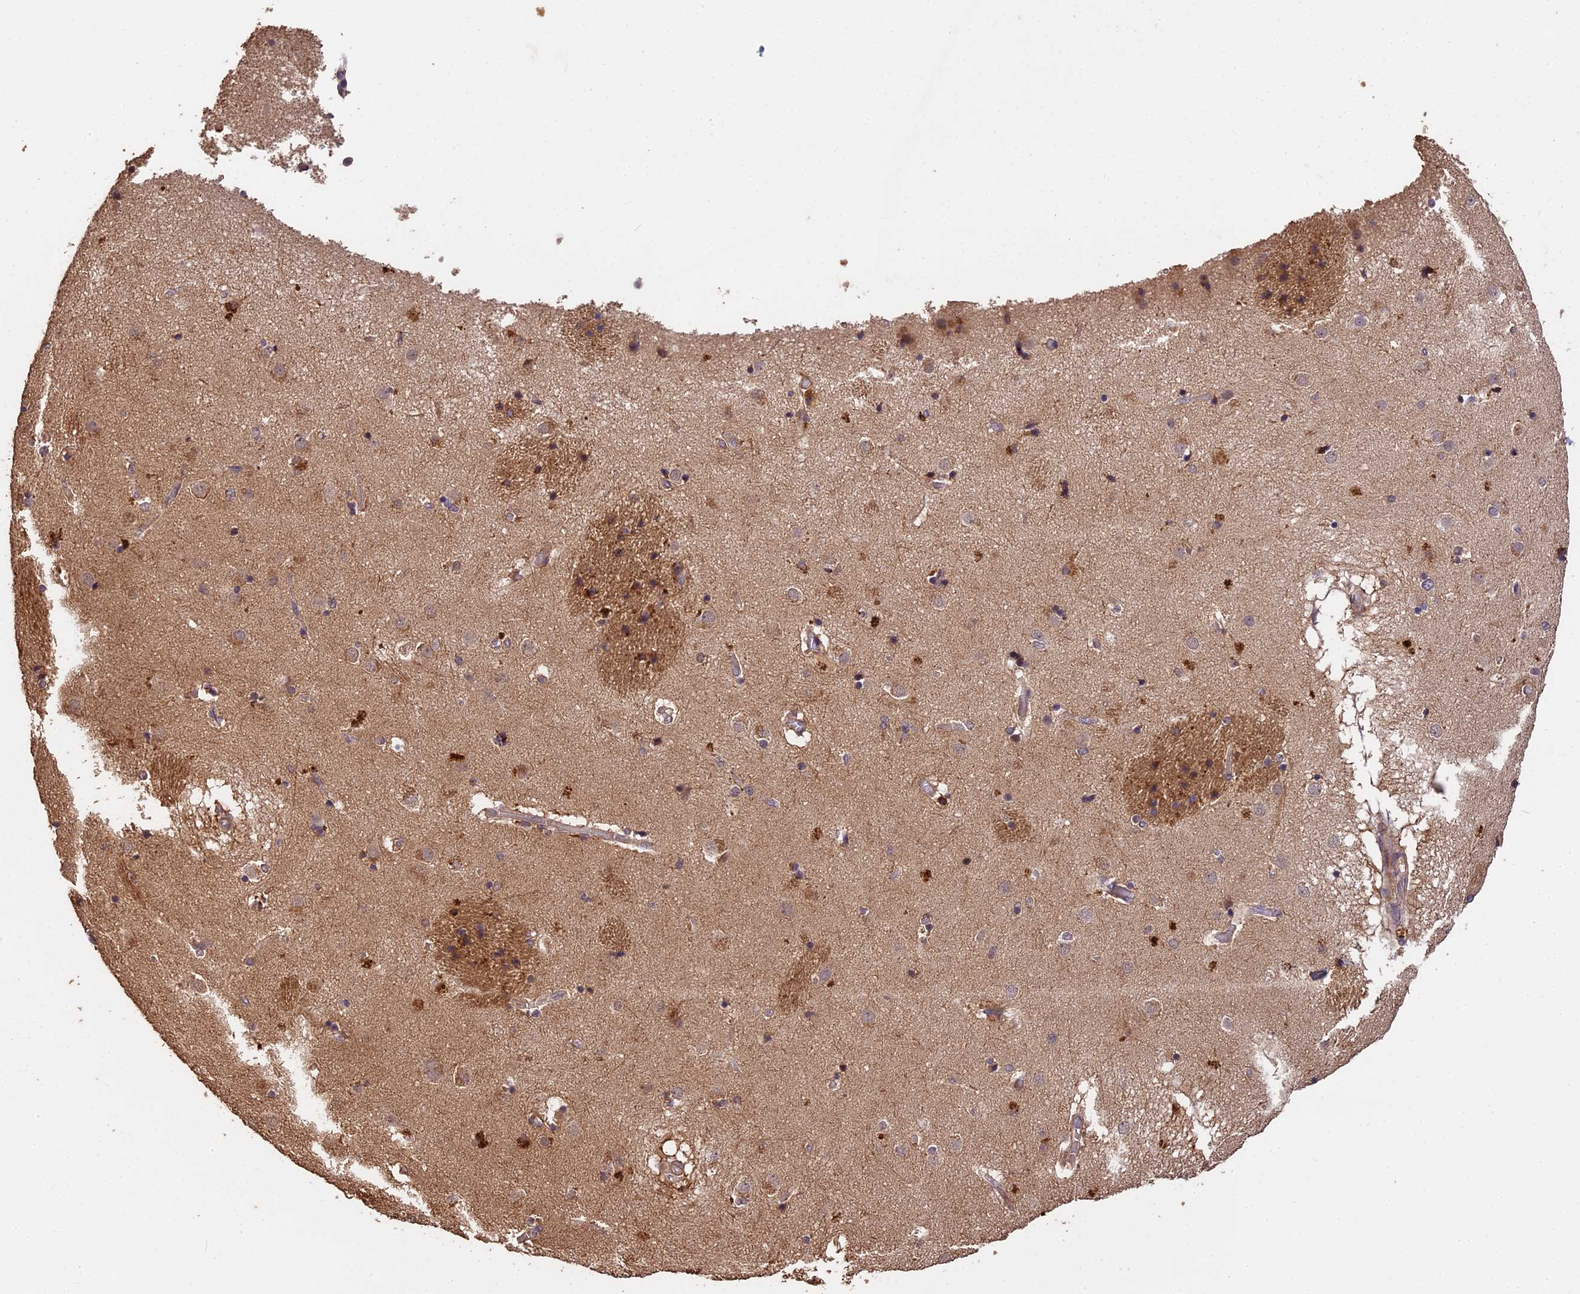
{"staining": {"intensity": "negative", "quantity": "none", "location": "none"}, "tissue": "caudate", "cell_type": "Glial cells", "image_type": "normal", "snomed": [{"axis": "morphology", "description": "Normal tissue, NOS"}, {"axis": "topography", "description": "Lateral ventricle wall"}], "caption": "DAB immunohistochemical staining of unremarkable human caudate demonstrates no significant positivity in glial cells.", "gene": "CHD9", "patient": {"sex": "male", "age": 70}}